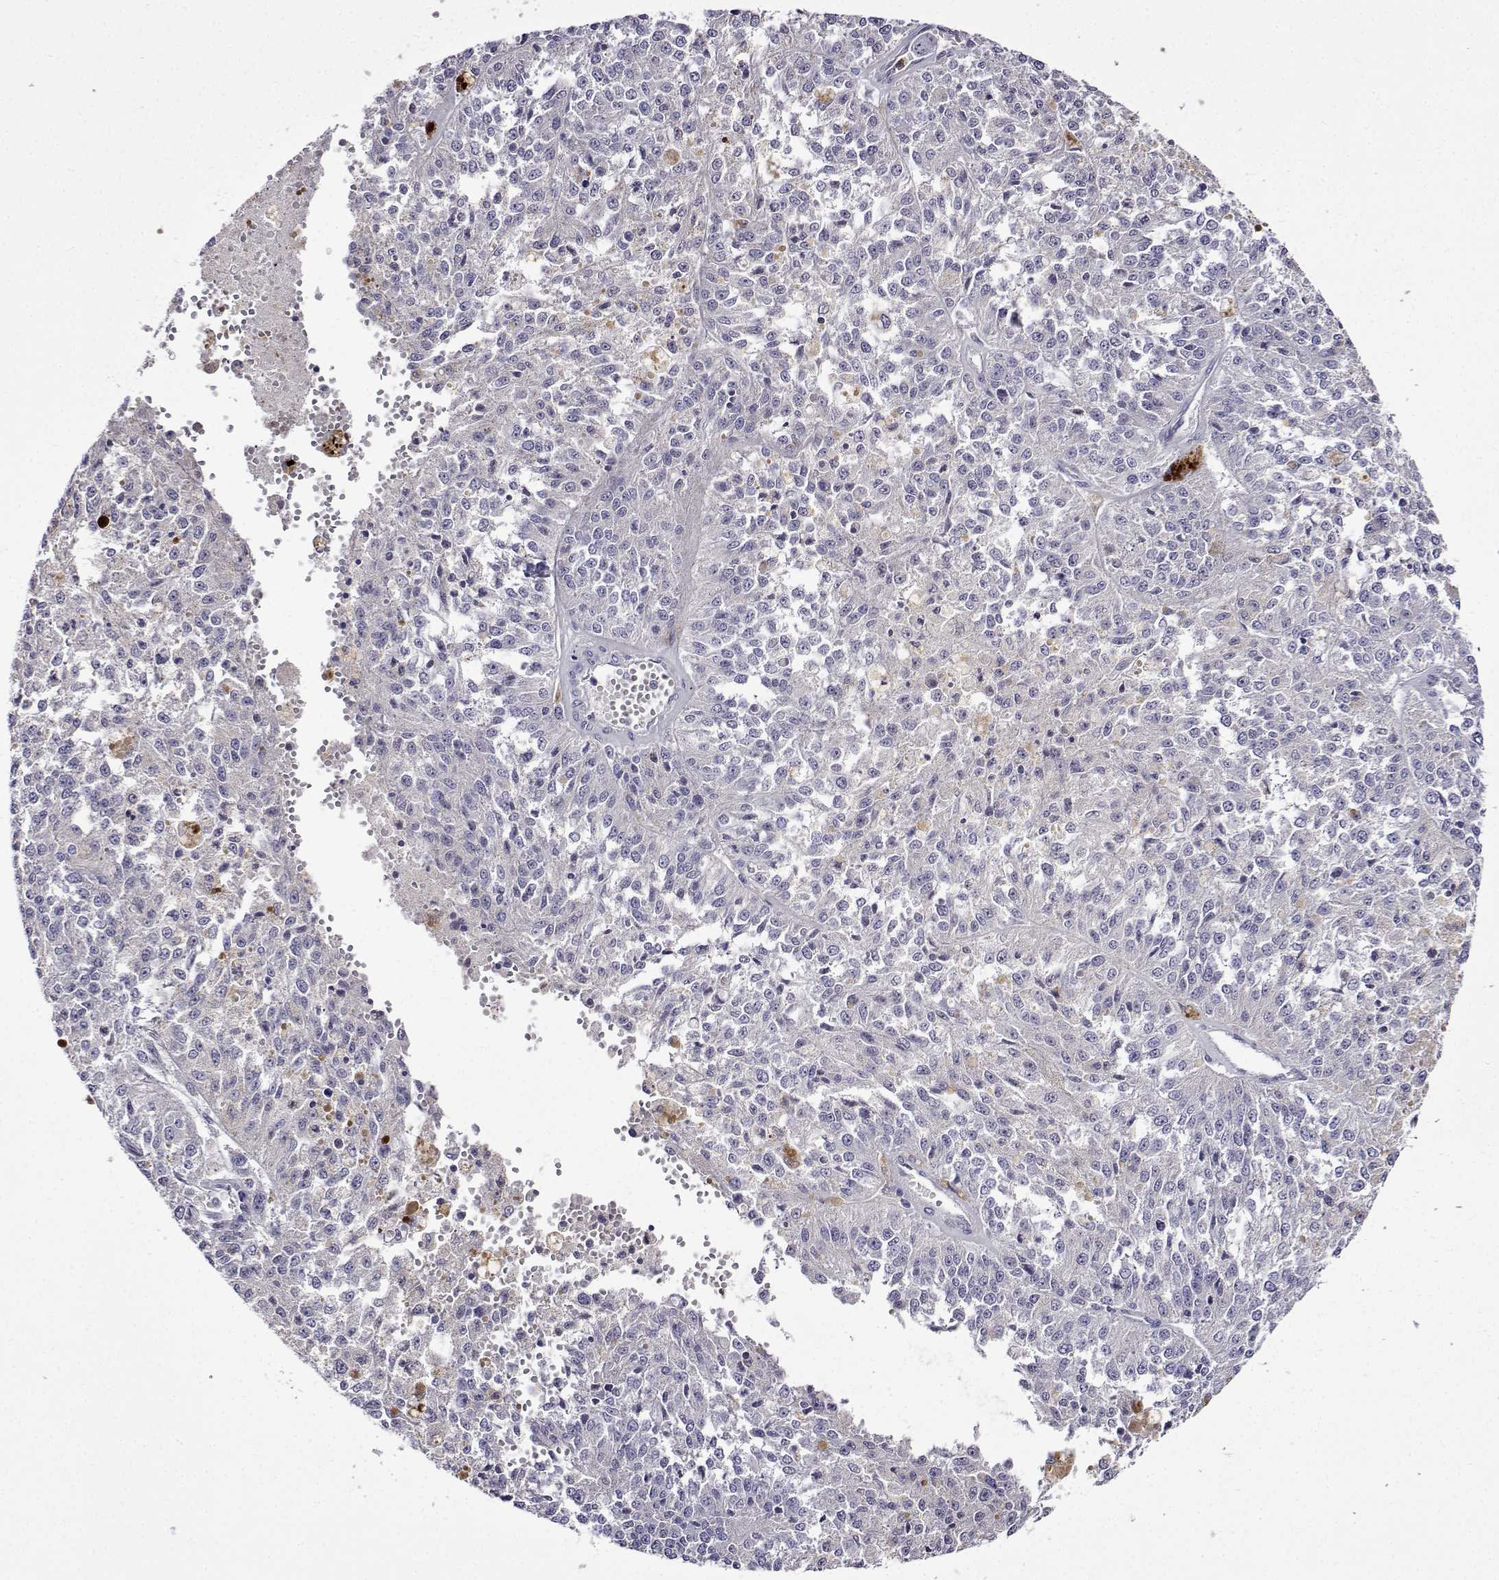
{"staining": {"intensity": "negative", "quantity": "none", "location": "none"}, "tissue": "melanoma", "cell_type": "Tumor cells", "image_type": "cancer", "snomed": [{"axis": "morphology", "description": "Malignant melanoma, Metastatic site"}, {"axis": "topography", "description": "Lymph node"}], "caption": "Immunohistochemical staining of melanoma demonstrates no significant staining in tumor cells.", "gene": "SULT2A1", "patient": {"sex": "female", "age": 64}}